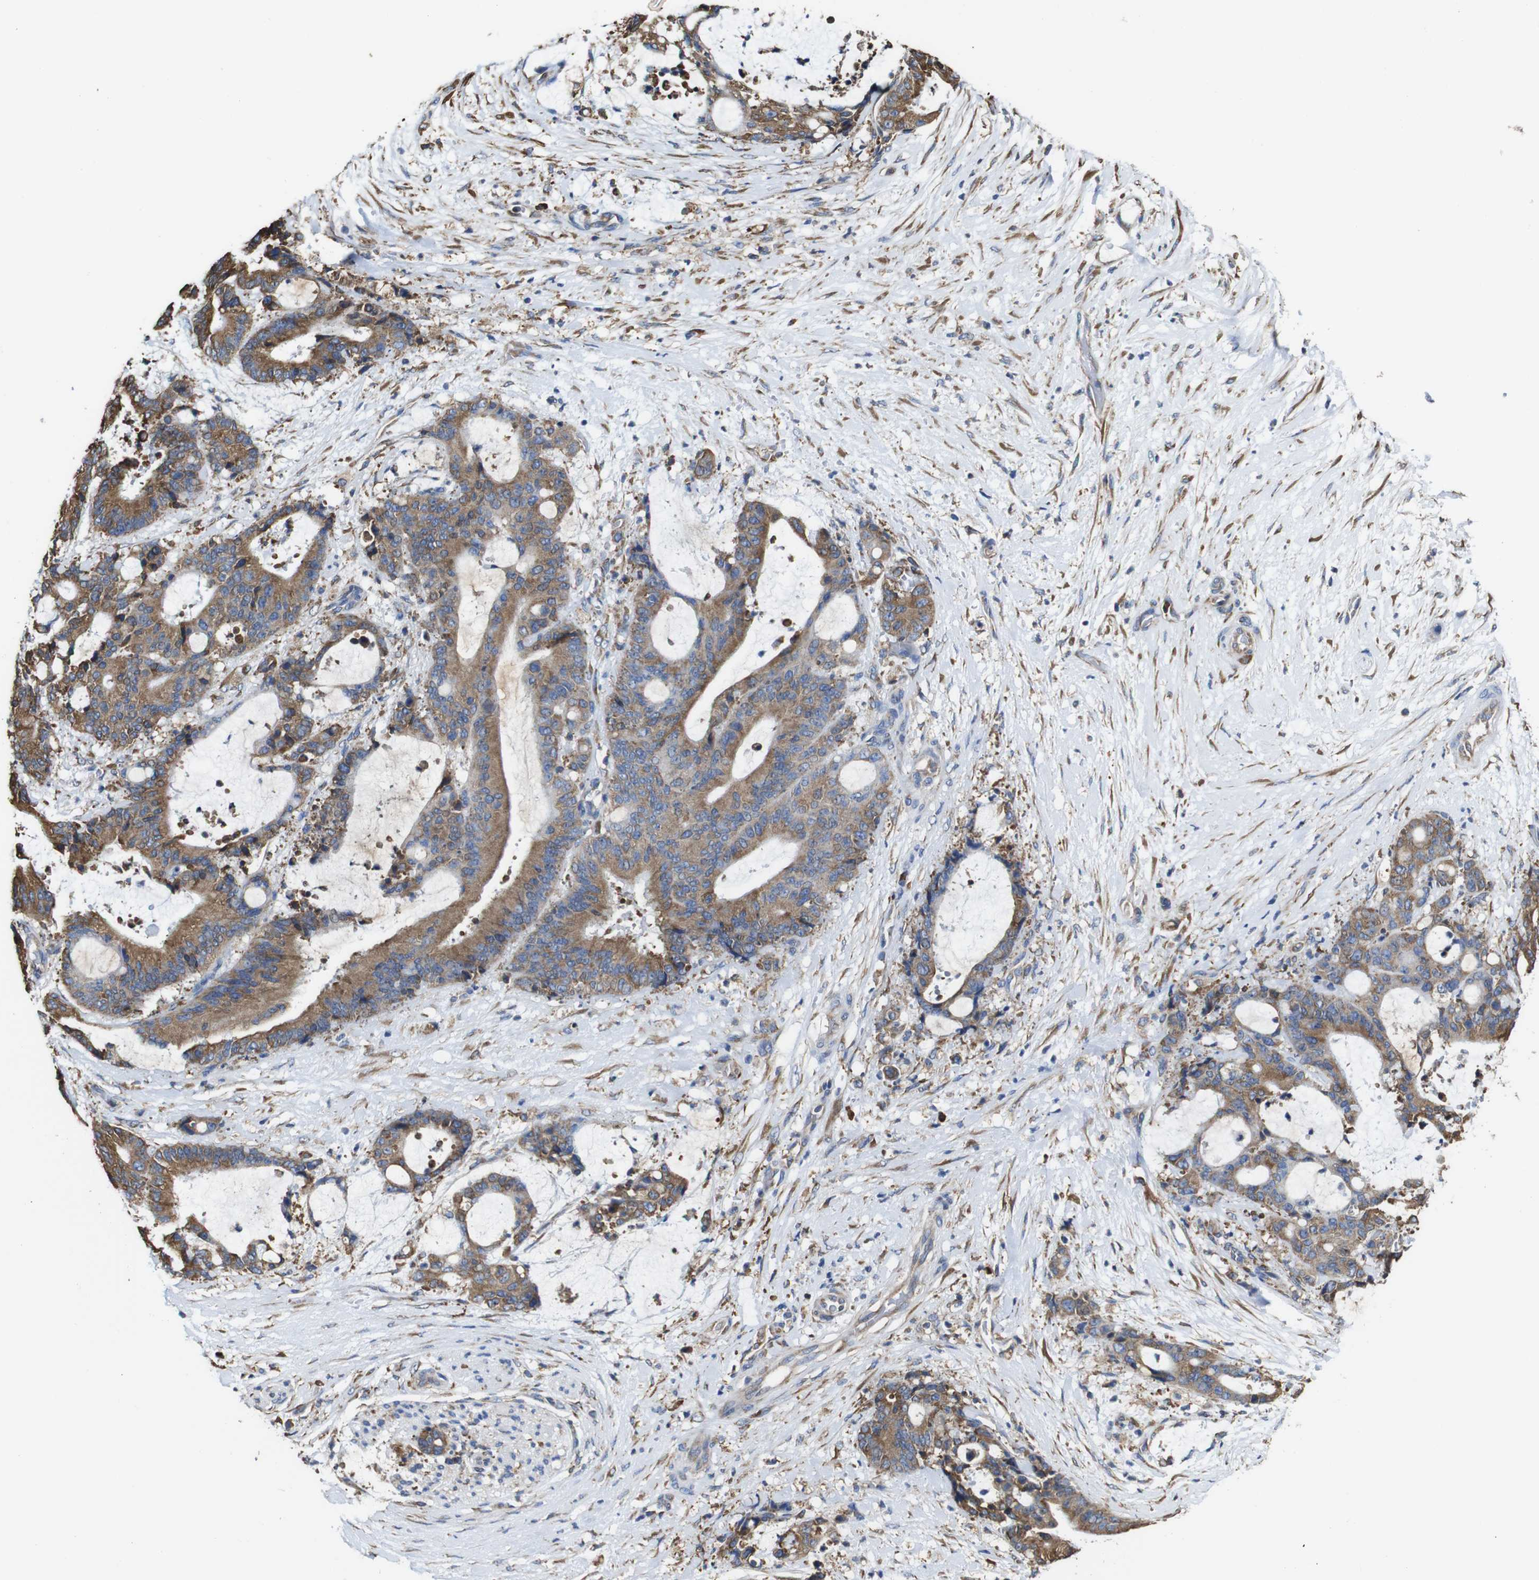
{"staining": {"intensity": "moderate", "quantity": ">75%", "location": "cytoplasmic/membranous"}, "tissue": "liver cancer", "cell_type": "Tumor cells", "image_type": "cancer", "snomed": [{"axis": "morphology", "description": "Normal tissue, NOS"}, {"axis": "morphology", "description": "Cholangiocarcinoma"}, {"axis": "topography", "description": "Liver"}, {"axis": "topography", "description": "Peripheral nerve tissue"}], "caption": "Immunohistochemical staining of human liver cancer (cholangiocarcinoma) exhibits medium levels of moderate cytoplasmic/membranous protein expression in about >75% of tumor cells.", "gene": "PPIB", "patient": {"sex": "female", "age": 73}}